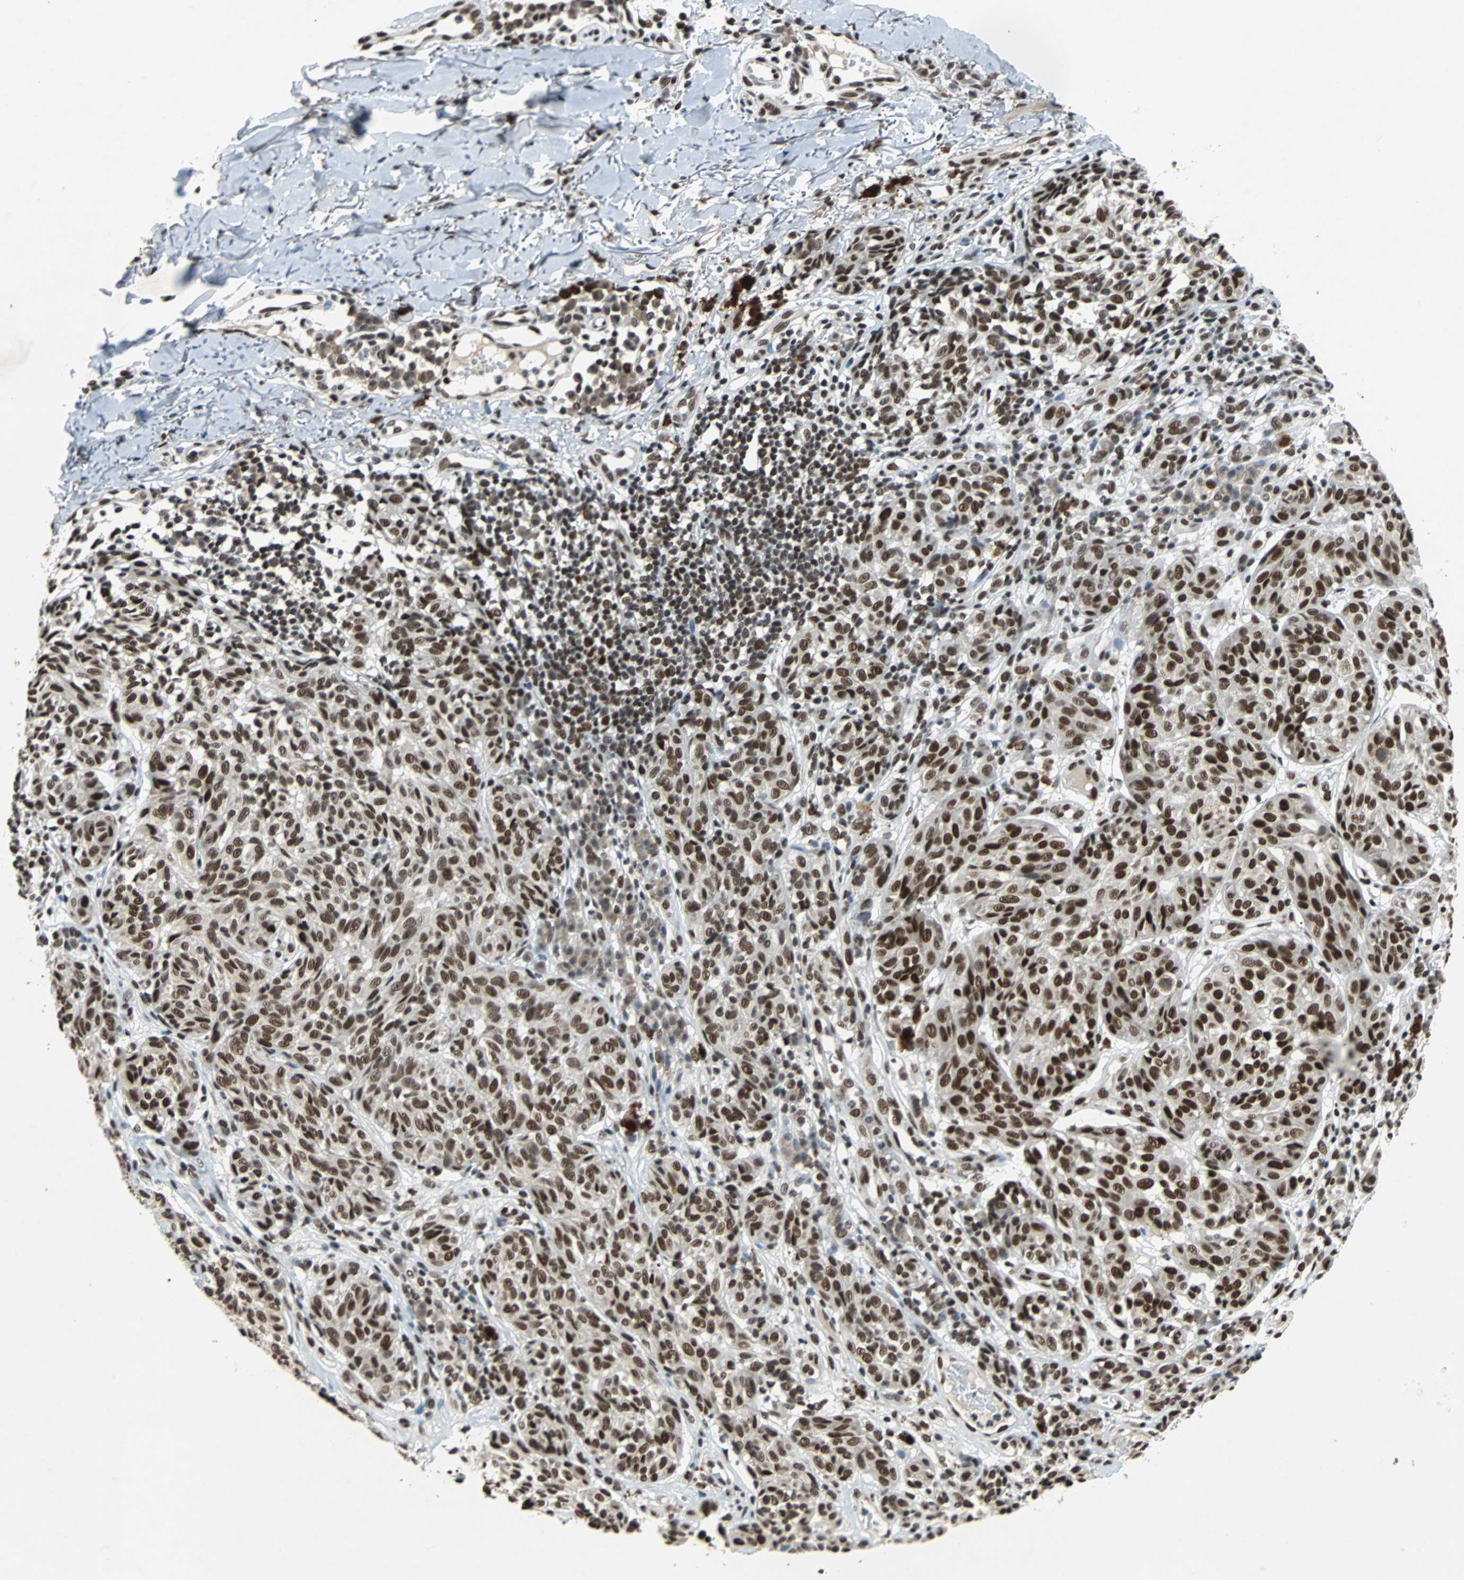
{"staining": {"intensity": "strong", "quantity": ">75%", "location": "nuclear"}, "tissue": "melanoma", "cell_type": "Tumor cells", "image_type": "cancer", "snomed": [{"axis": "morphology", "description": "Malignant melanoma, NOS"}, {"axis": "topography", "description": "Skin"}], "caption": "Immunohistochemical staining of melanoma exhibits high levels of strong nuclear protein staining in about >75% of tumor cells.", "gene": "GATAD2A", "patient": {"sex": "female", "age": 46}}